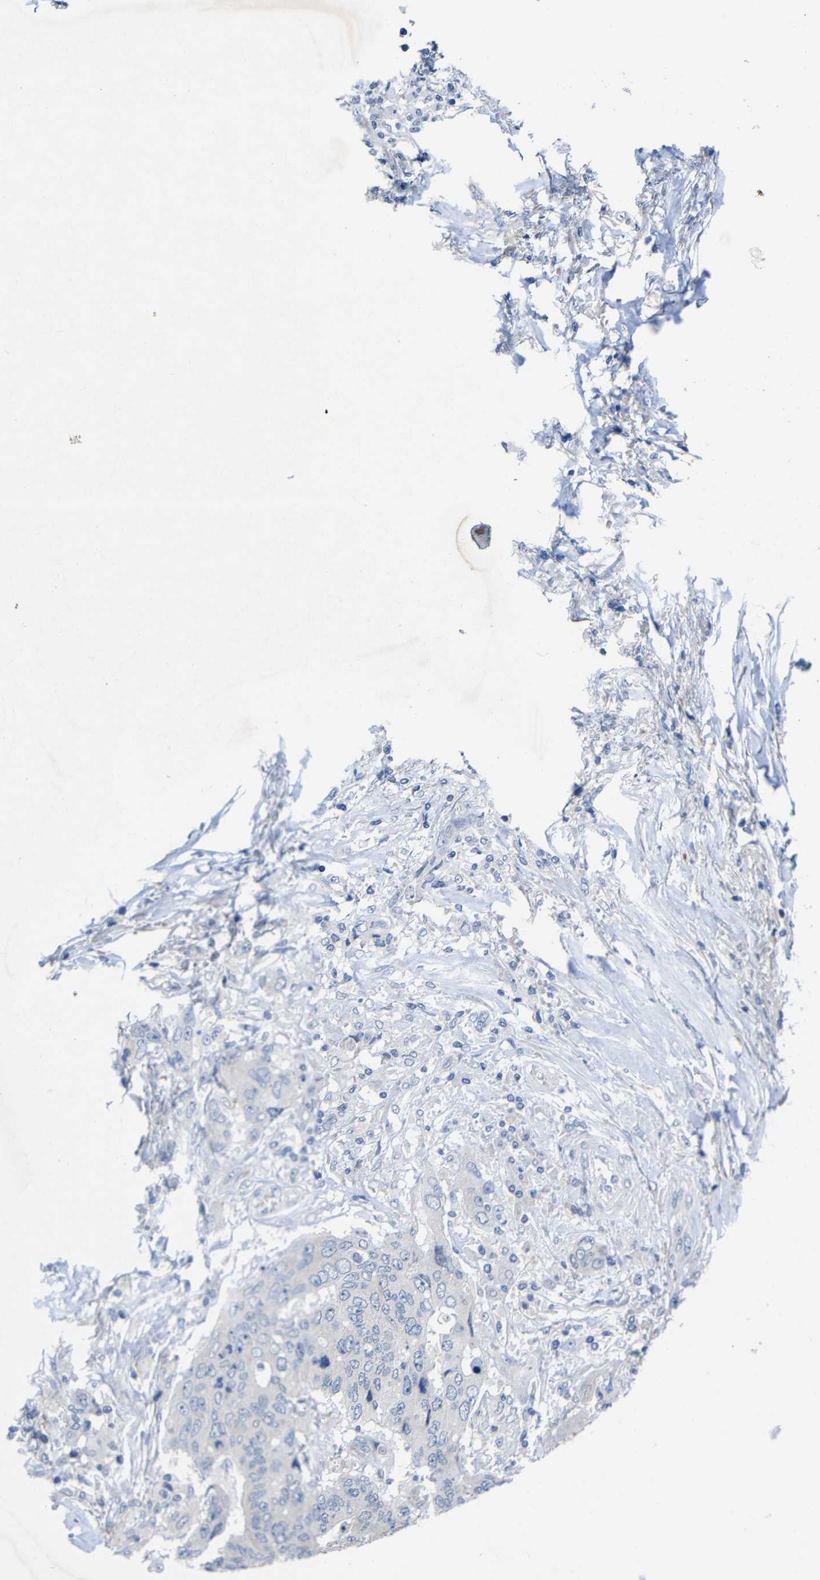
{"staining": {"intensity": "negative", "quantity": "none", "location": "none"}, "tissue": "colorectal cancer", "cell_type": "Tumor cells", "image_type": "cancer", "snomed": [{"axis": "morphology", "description": "Adenocarcinoma, NOS"}, {"axis": "topography", "description": "Rectum"}], "caption": "Micrograph shows no significant protein positivity in tumor cells of colorectal cancer. (Immunohistochemistry (ihc), brightfield microscopy, high magnification).", "gene": "CMTM1", "patient": {"sex": "male", "age": 55}}